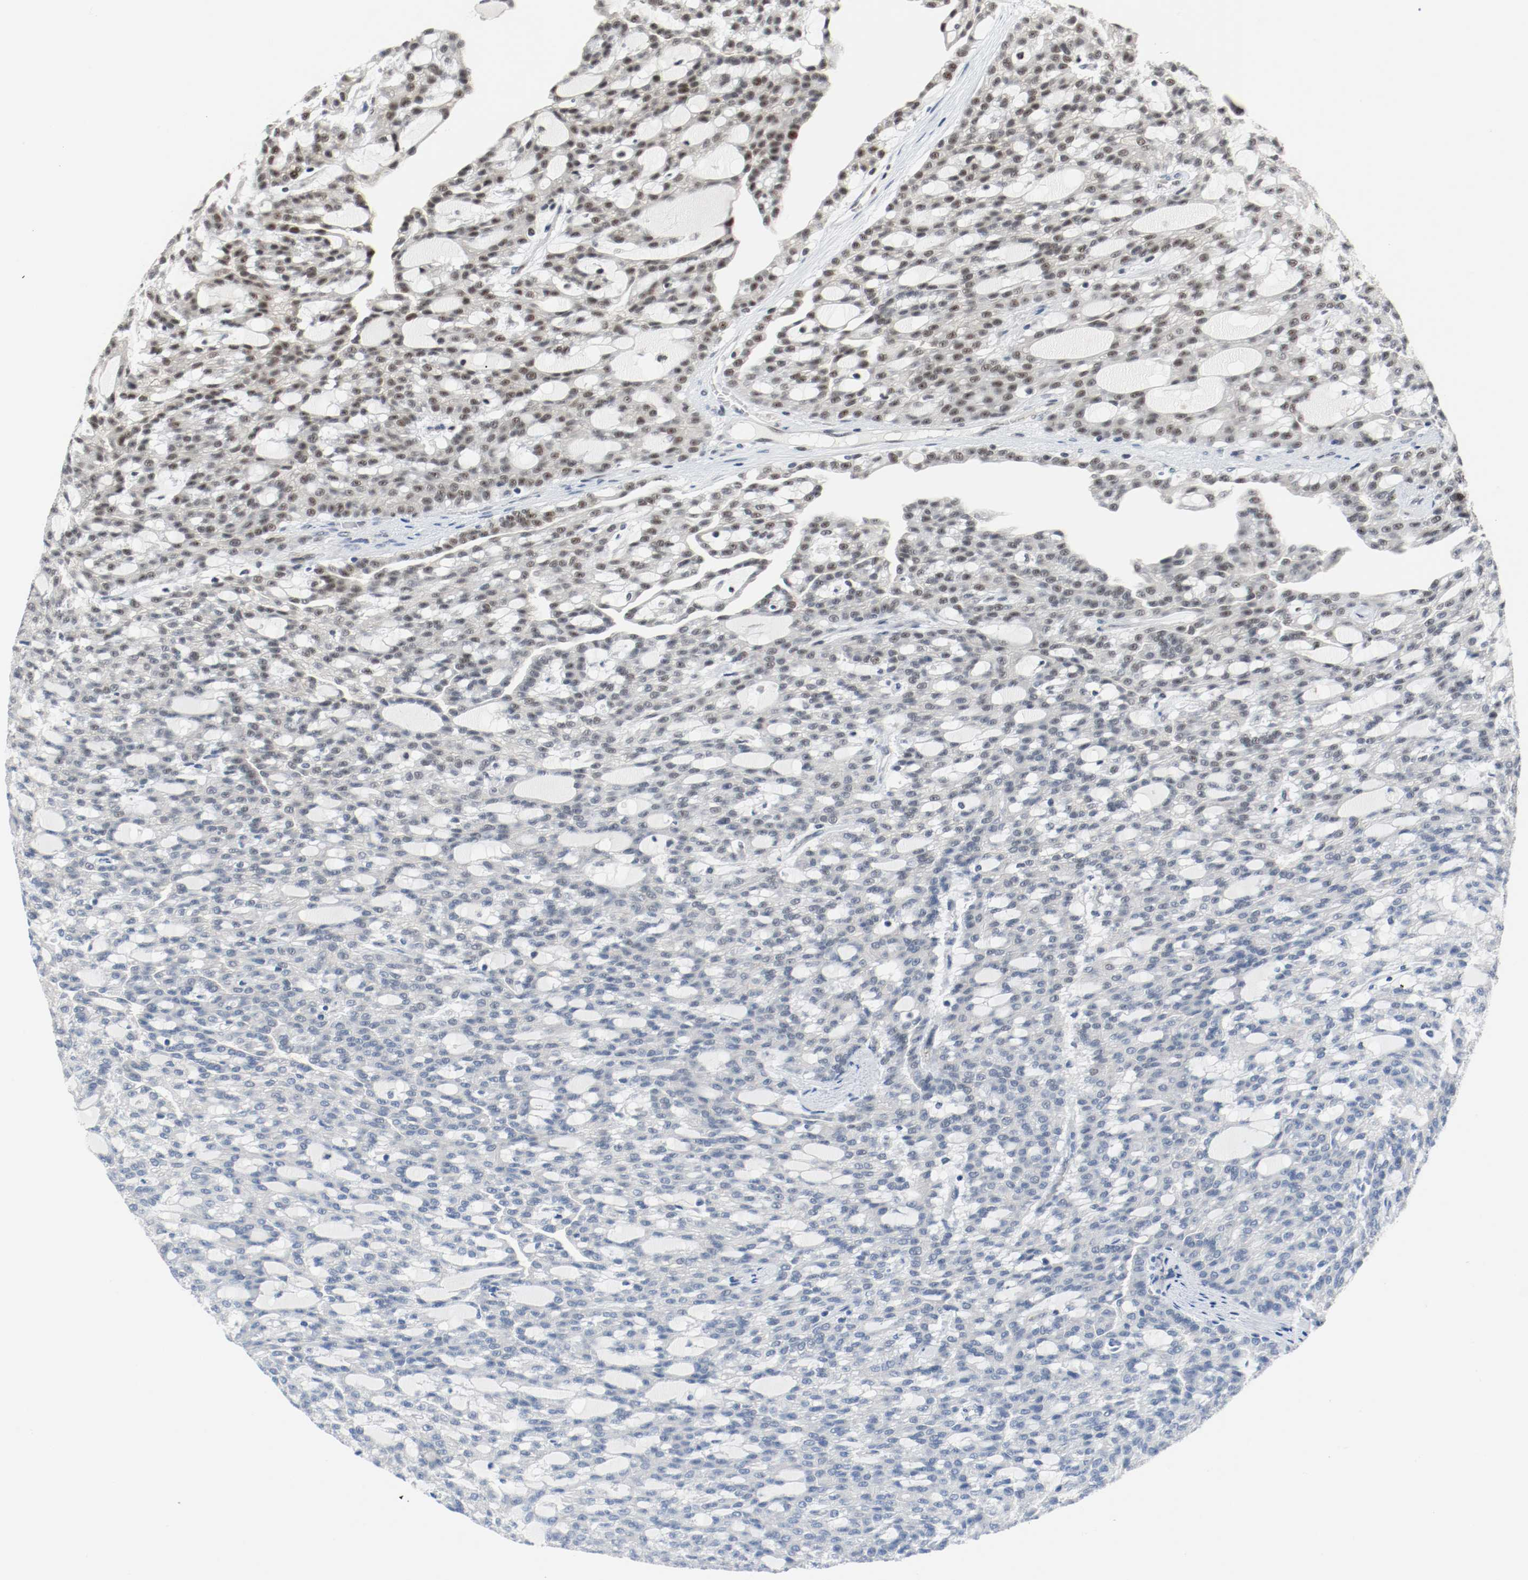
{"staining": {"intensity": "weak", "quantity": "<25%", "location": "nuclear"}, "tissue": "renal cancer", "cell_type": "Tumor cells", "image_type": "cancer", "snomed": [{"axis": "morphology", "description": "Adenocarcinoma, NOS"}, {"axis": "topography", "description": "Kidney"}], "caption": "A micrograph of renal cancer stained for a protein demonstrates no brown staining in tumor cells. (DAB immunohistochemistry (IHC) visualized using brightfield microscopy, high magnification).", "gene": "ASH1L", "patient": {"sex": "male", "age": 63}}